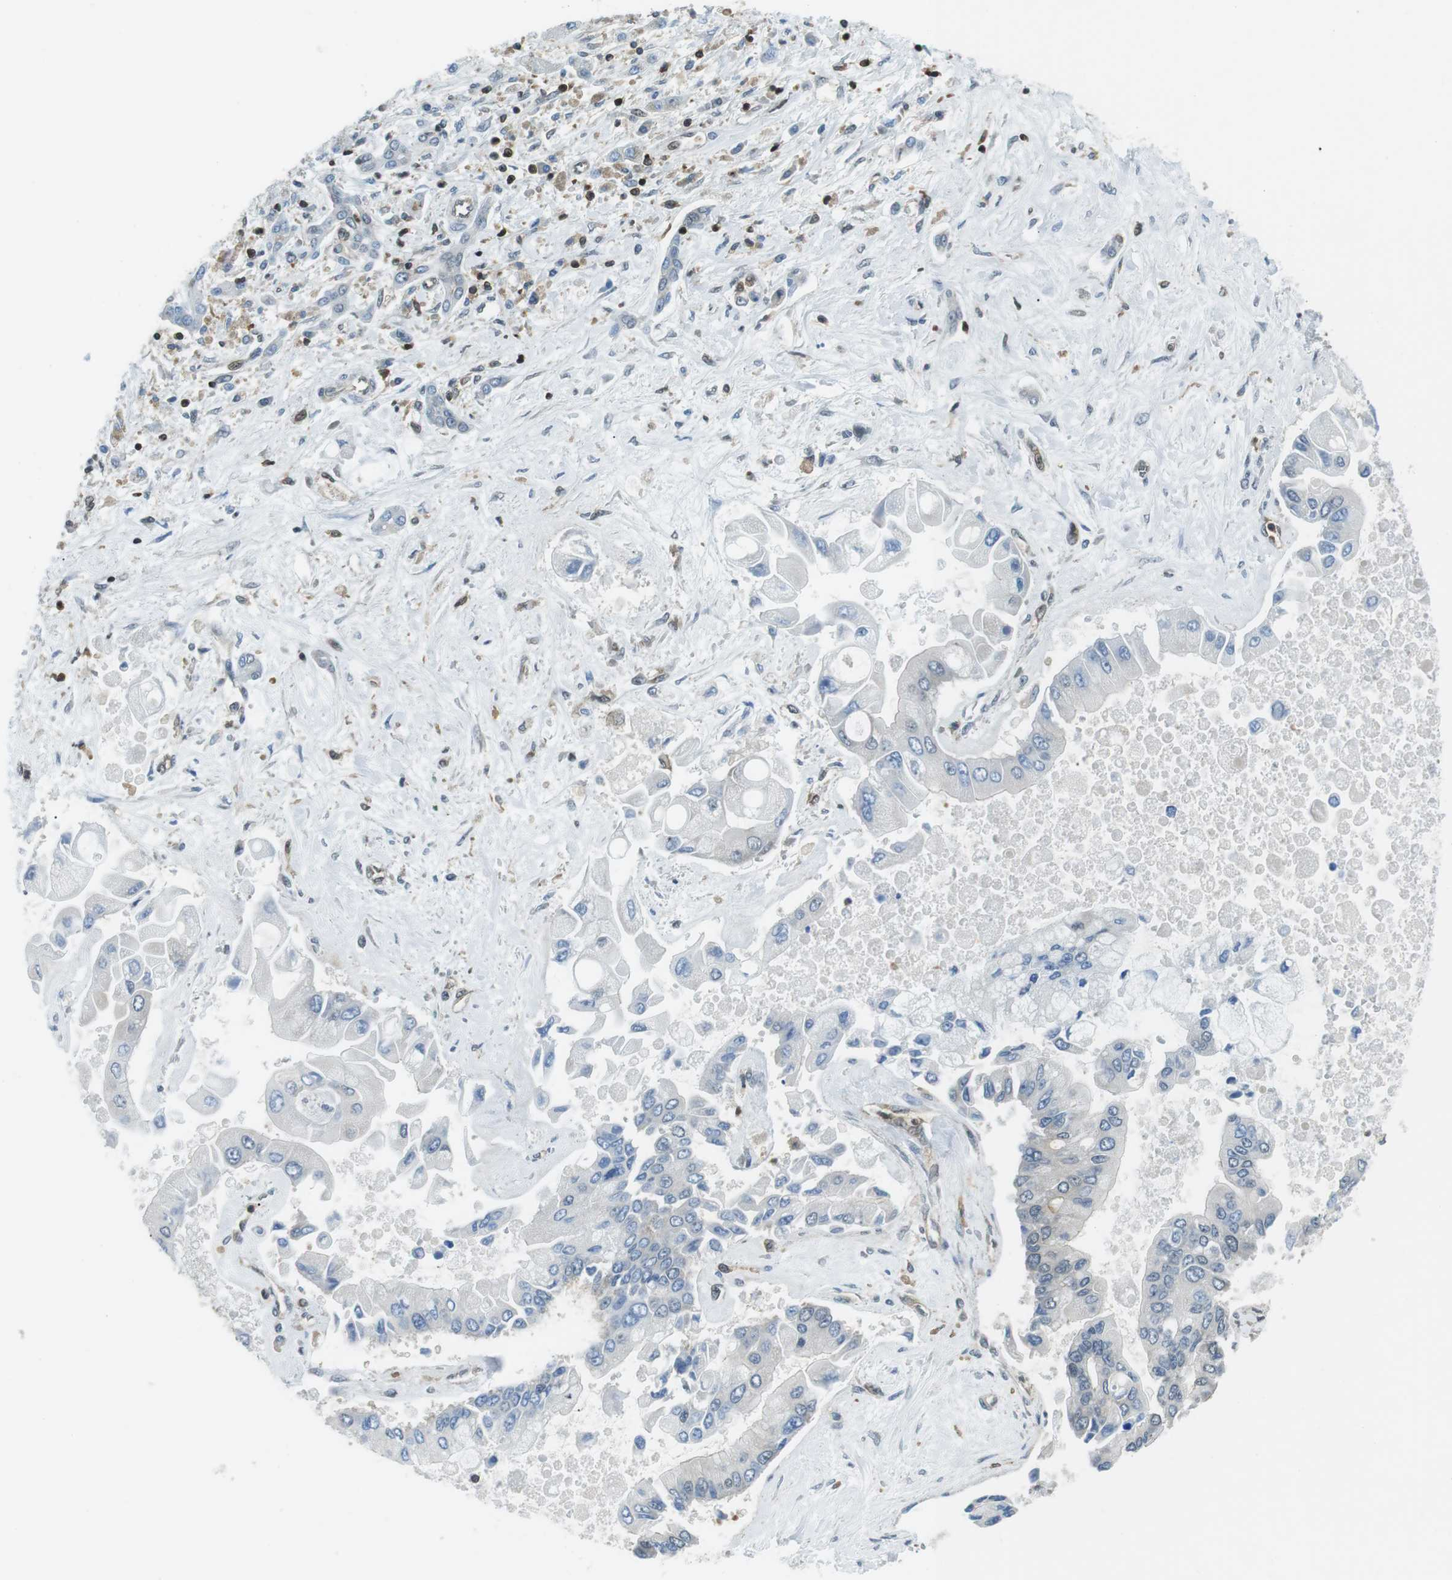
{"staining": {"intensity": "negative", "quantity": "none", "location": "none"}, "tissue": "liver cancer", "cell_type": "Tumor cells", "image_type": "cancer", "snomed": [{"axis": "morphology", "description": "Cholangiocarcinoma"}, {"axis": "topography", "description": "Liver"}], "caption": "High power microscopy histopathology image of an IHC histopathology image of liver cholangiocarcinoma, revealing no significant staining in tumor cells.", "gene": "STK10", "patient": {"sex": "male", "age": 50}}